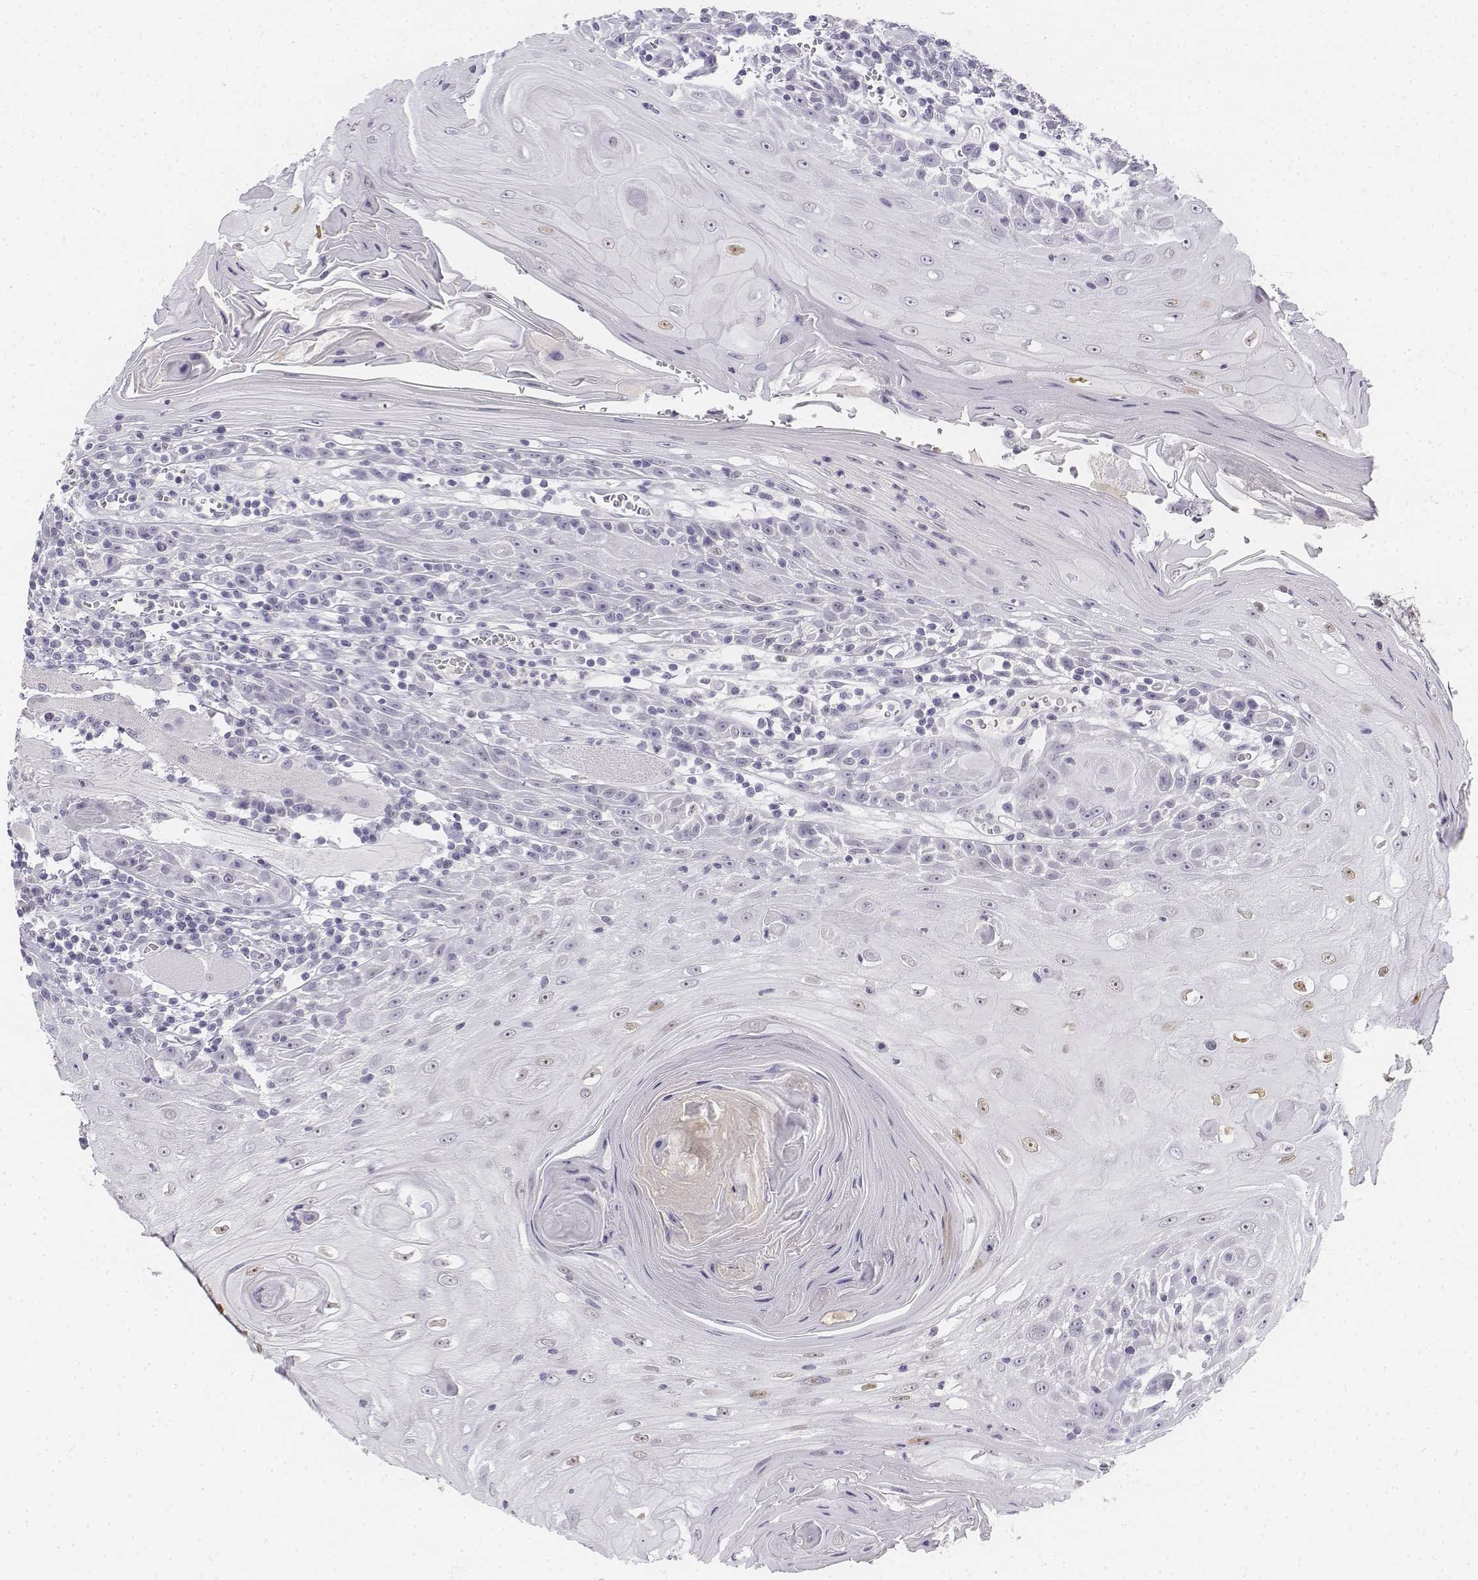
{"staining": {"intensity": "negative", "quantity": "none", "location": "none"}, "tissue": "head and neck cancer", "cell_type": "Tumor cells", "image_type": "cancer", "snomed": [{"axis": "morphology", "description": "Normal tissue, NOS"}, {"axis": "morphology", "description": "Squamous cell carcinoma, NOS"}, {"axis": "topography", "description": "Oral tissue"}, {"axis": "topography", "description": "Head-Neck"}], "caption": "DAB (3,3'-diaminobenzidine) immunohistochemical staining of head and neck squamous cell carcinoma reveals no significant staining in tumor cells.", "gene": "UCN2", "patient": {"sex": "male", "age": 52}}